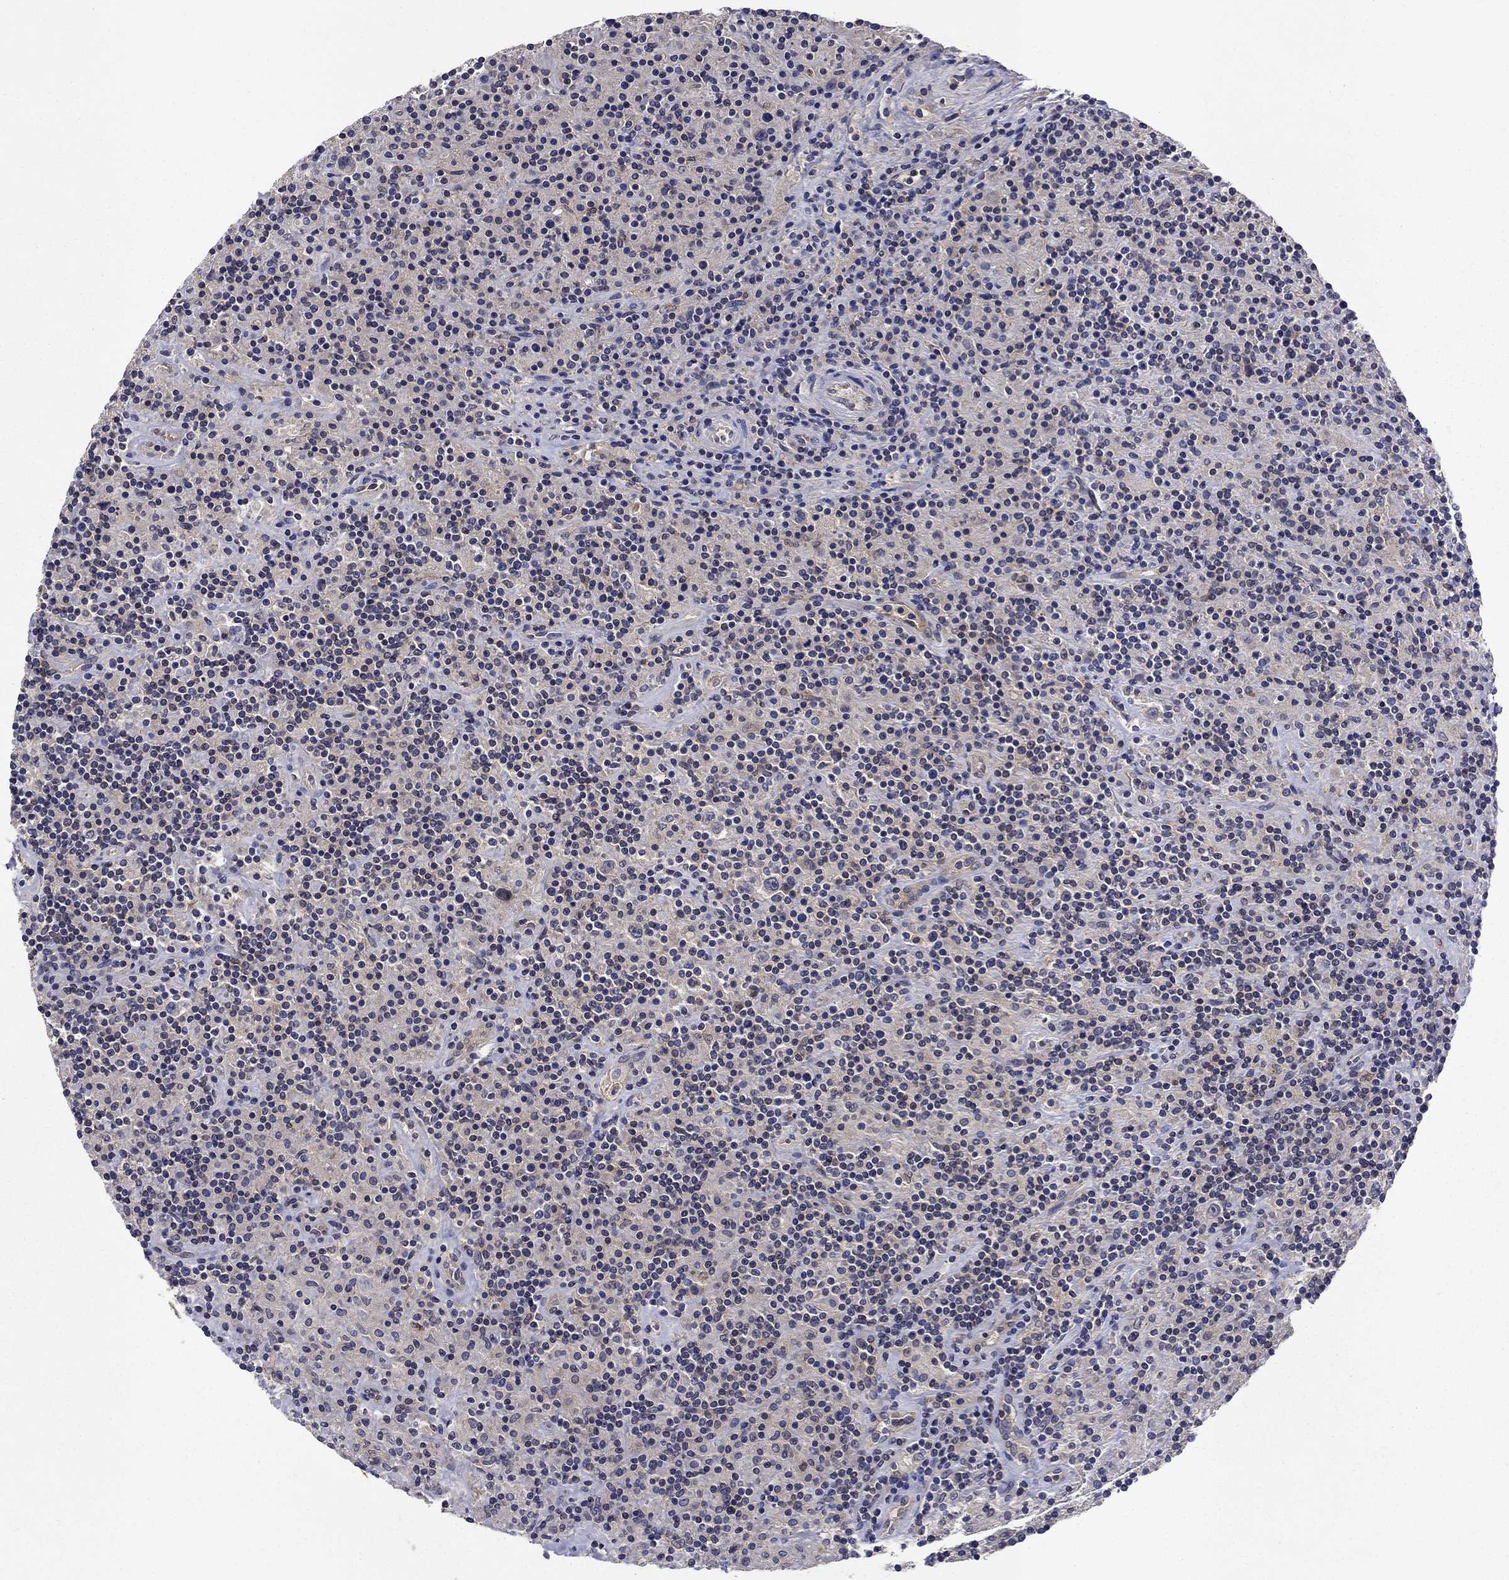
{"staining": {"intensity": "negative", "quantity": "none", "location": "none"}, "tissue": "lymphoma", "cell_type": "Tumor cells", "image_type": "cancer", "snomed": [{"axis": "morphology", "description": "Hodgkin's disease, NOS"}, {"axis": "topography", "description": "Lymph node"}], "caption": "Human Hodgkin's disease stained for a protein using immunohistochemistry exhibits no expression in tumor cells.", "gene": "GLTP", "patient": {"sex": "male", "age": 70}}